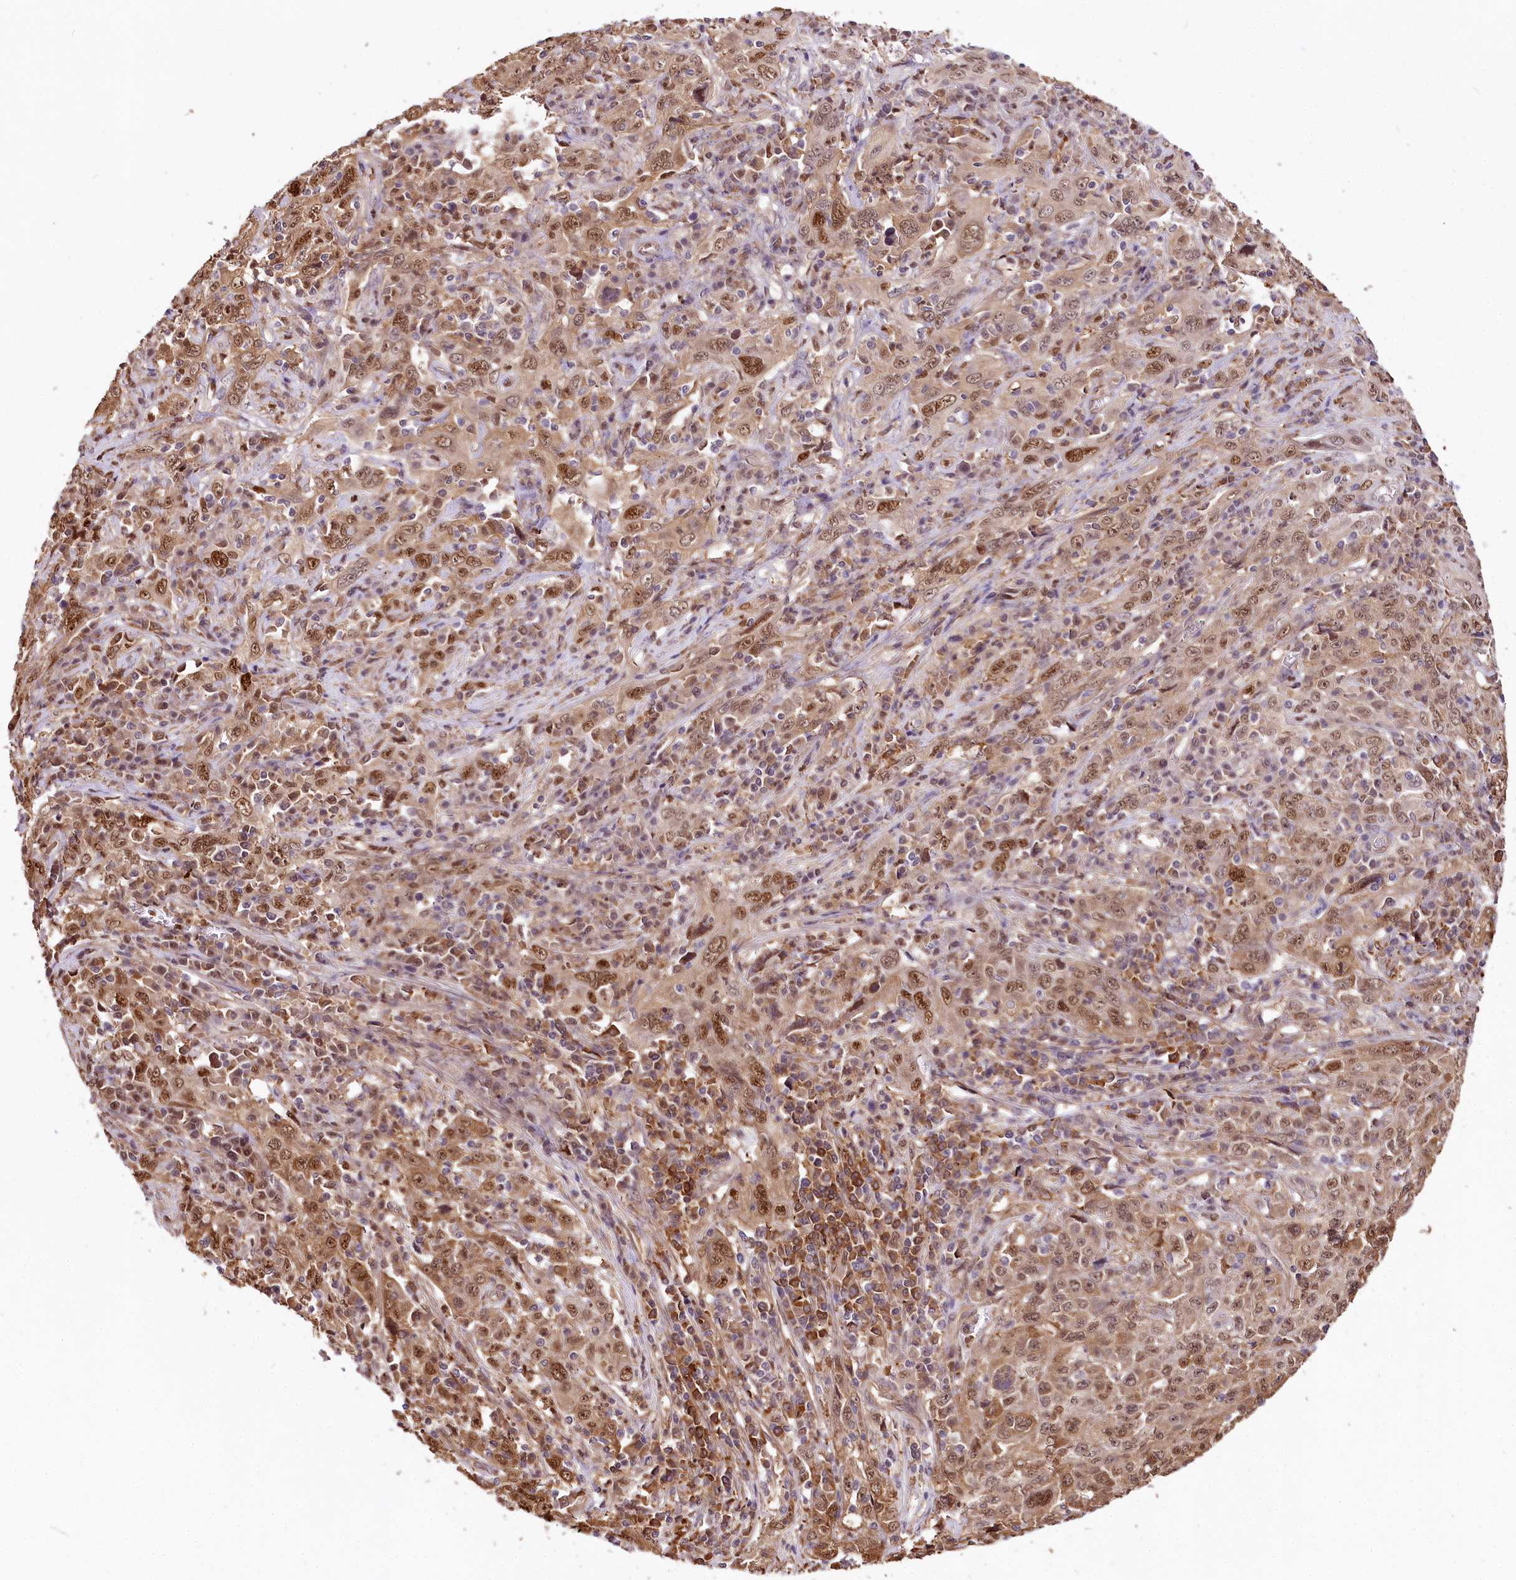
{"staining": {"intensity": "moderate", "quantity": ">75%", "location": "nuclear"}, "tissue": "cervical cancer", "cell_type": "Tumor cells", "image_type": "cancer", "snomed": [{"axis": "morphology", "description": "Squamous cell carcinoma, NOS"}, {"axis": "topography", "description": "Cervix"}], "caption": "The photomicrograph shows staining of cervical cancer, revealing moderate nuclear protein expression (brown color) within tumor cells. The staining was performed using DAB to visualize the protein expression in brown, while the nuclei were stained in blue with hematoxylin (Magnification: 20x).", "gene": "GNL3L", "patient": {"sex": "female", "age": 46}}